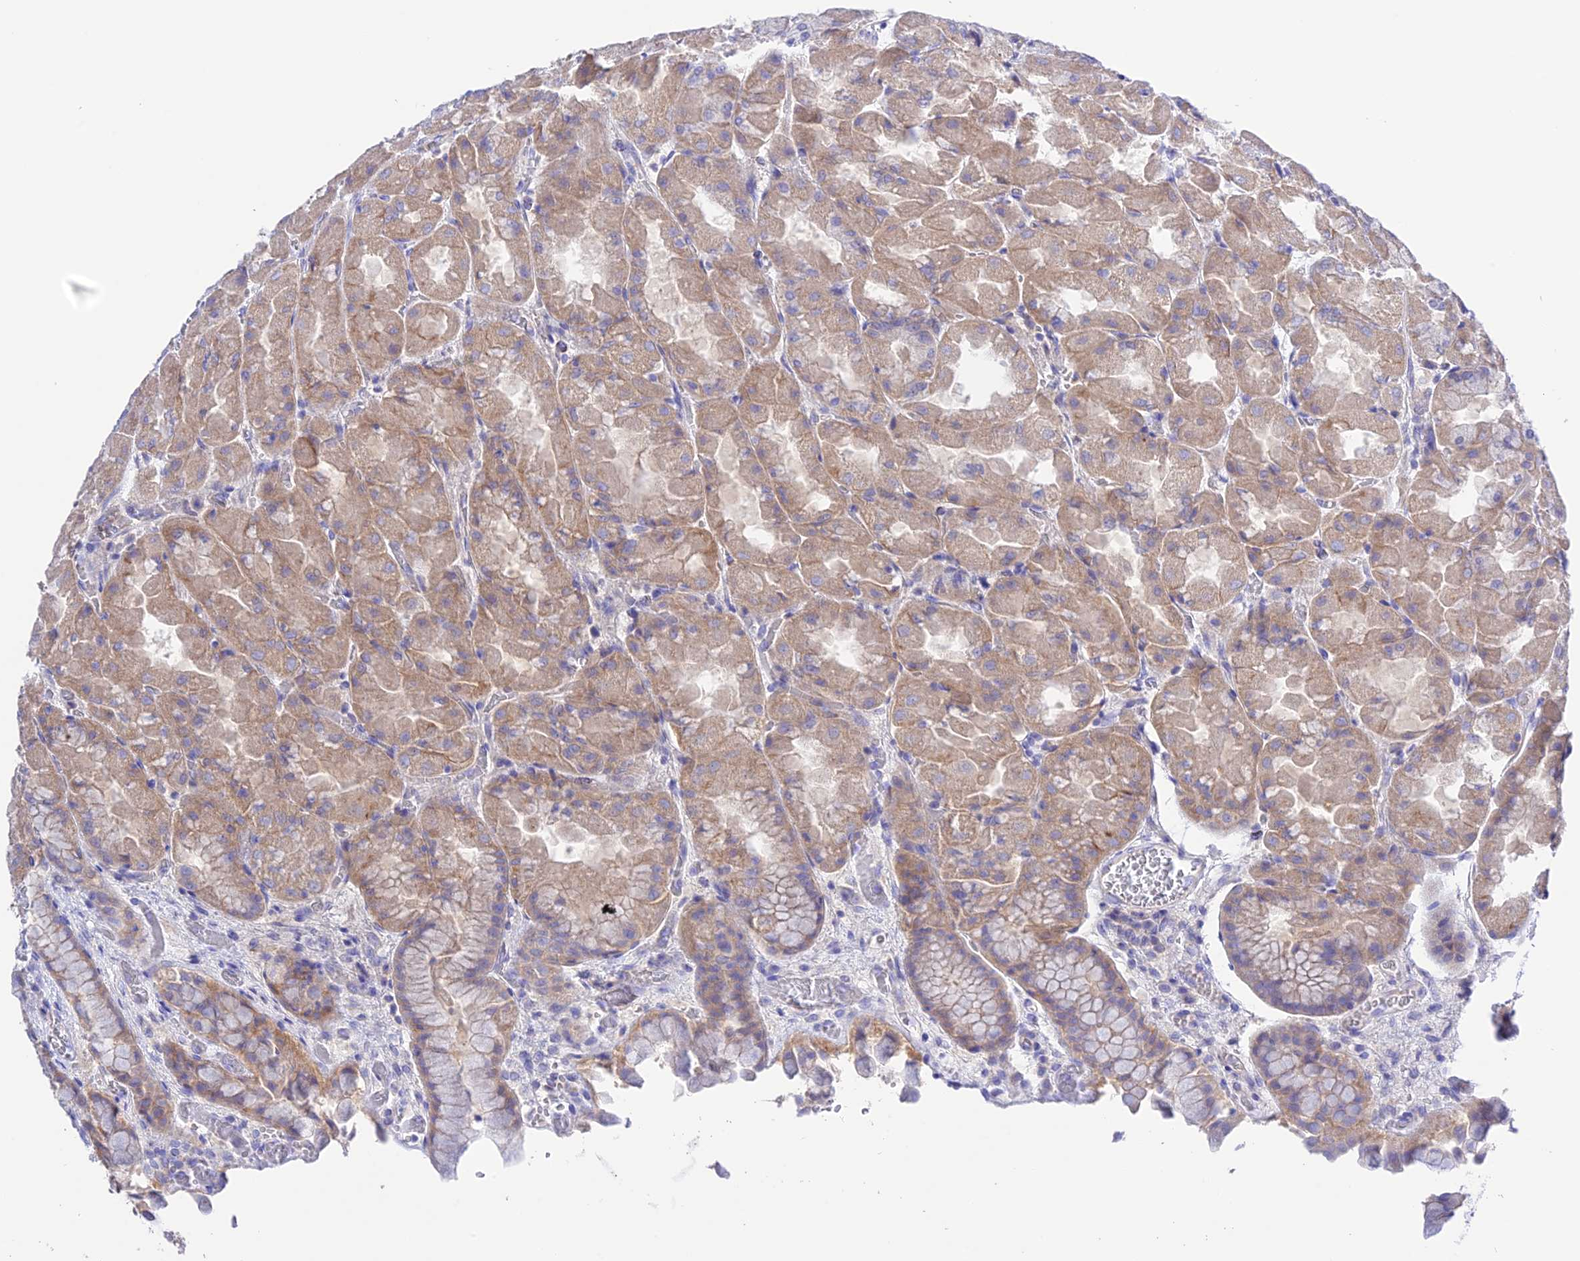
{"staining": {"intensity": "weak", "quantity": "25%-75%", "location": "cytoplasmic/membranous"}, "tissue": "stomach", "cell_type": "Glandular cells", "image_type": "normal", "snomed": [{"axis": "morphology", "description": "Normal tissue, NOS"}, {"axis": "topography", "description": "Stomach"}], "caption": "Stomach stained with DAB (3,3'-diaminobenzidine) immunohistochemistry displays low levels of weak cytoplasmic/membranous staining in approximately 25%-75% of glandular cells. (Stains: DAB in brown, nuclei in blue, Microscopy: brightfield microscopy at high magnification).", "gene": "CHSY3", "patient": {"sex": "female", "age": 61}}